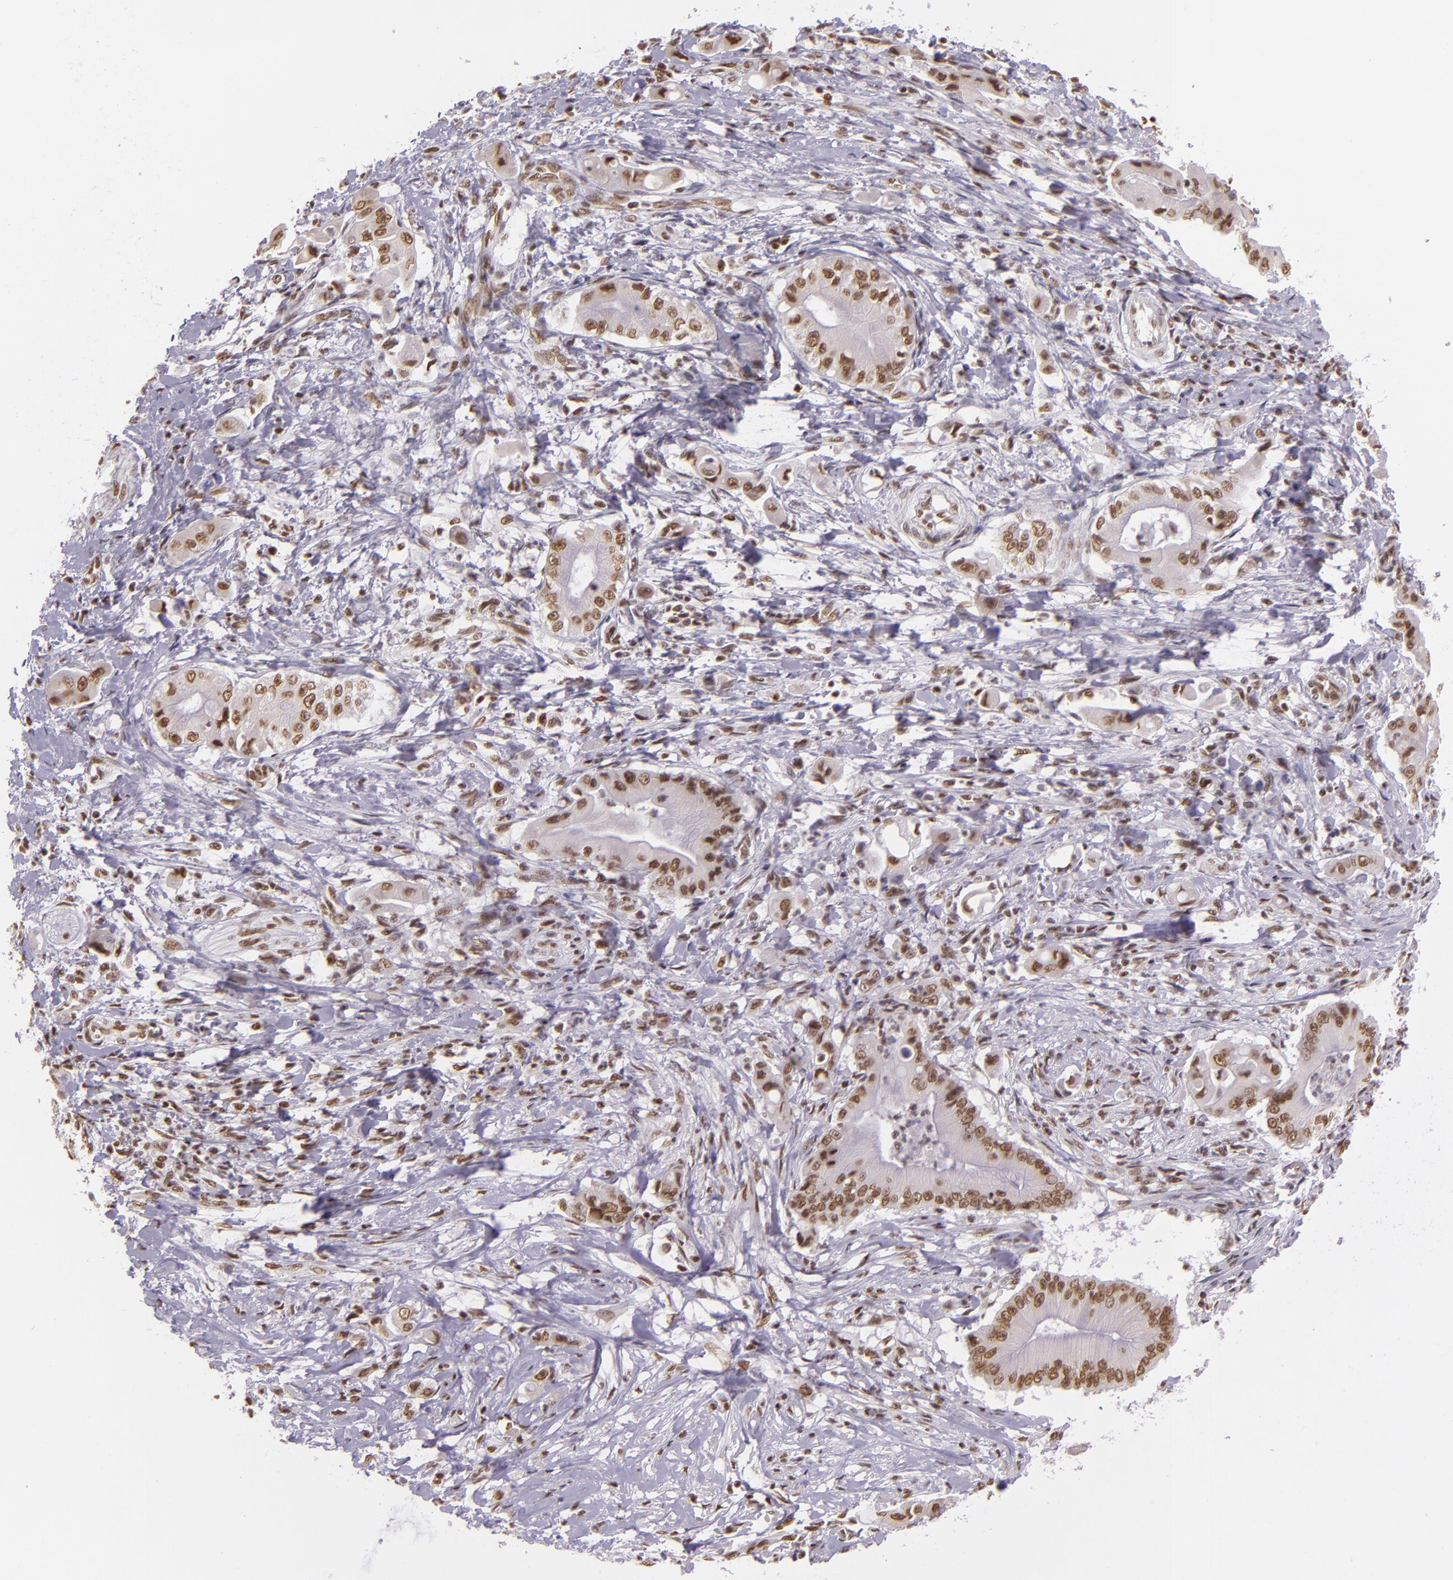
{"staining": {"intensity": "moderate", "quantity": ">75%", "location": "nuclear"}, "tissue": "pancreatic cancer", "cell_type": "Tumor cells", "image_type": "cancer", "snomed": [{"axis": "morphology", "description": "Adenocarcinoma, NOS"}, {"axis": "topography", "description": "Pancreas"}], "caption": "The micrograph shows staining of pancreatic cancer (adenocarcinoma), revealing moderate nuclear protein positivity (brown color) within tumor cells.", "gene": "USF1", "patient": {"sex": "male", "age": 62}}